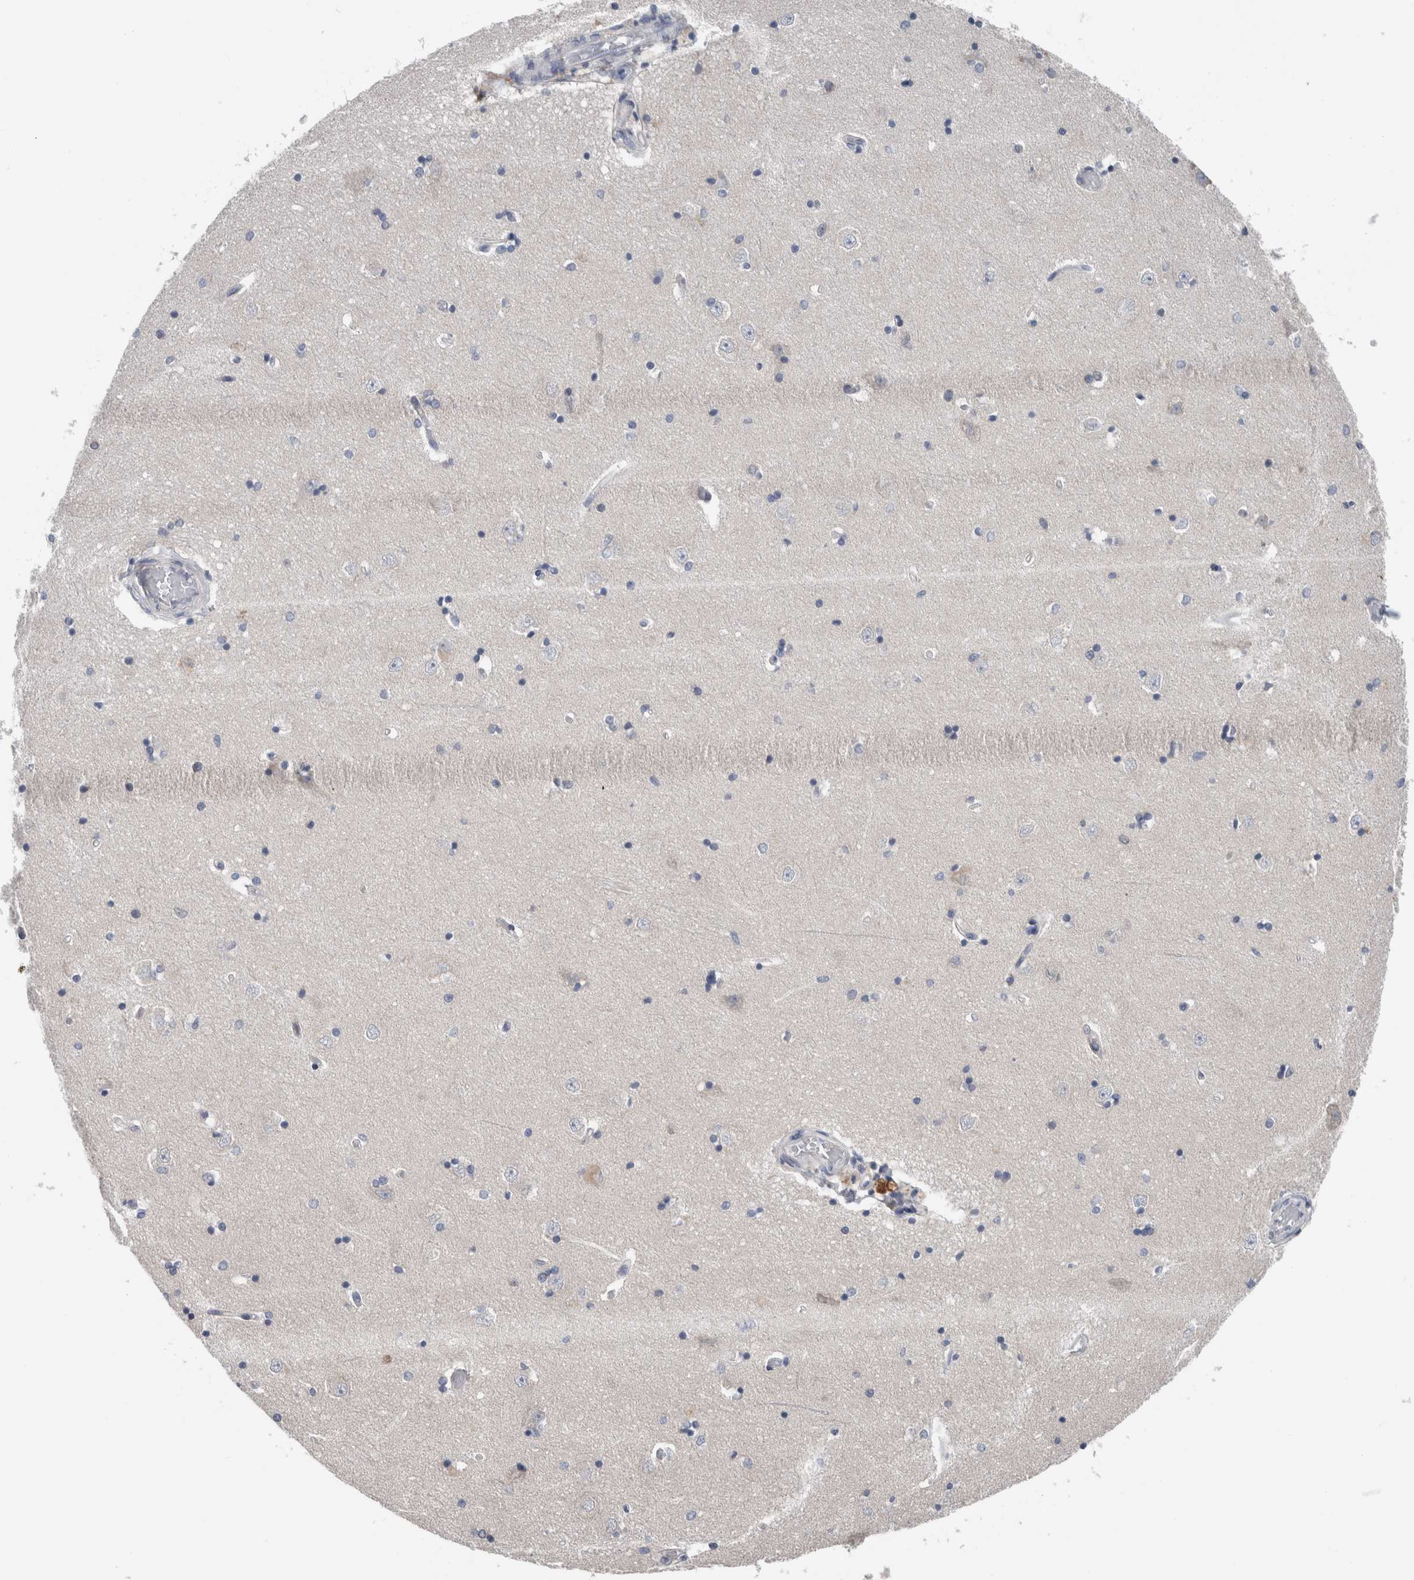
{"staining": {"intensity": "negative", "quantity": "none", "location": "none"}, "tissue": "hippocampus", "cell_type": "Glial cells", "image_type": "normal", "snomed": [{"axis": "morphology", "description": "Normal tissue, NOS"}, {"axis": "topography", "description": "Hippocampus"}], "caption": "This photomicrograph is of unremarkable hippocampus stained with immunohistochemistry (IHC) to label a protein in brown with the nuclei are counter-stained blue. There is no staining in glial cells.", "gene": "CRNN", "patient": {"sex": "male", "age": 45}}